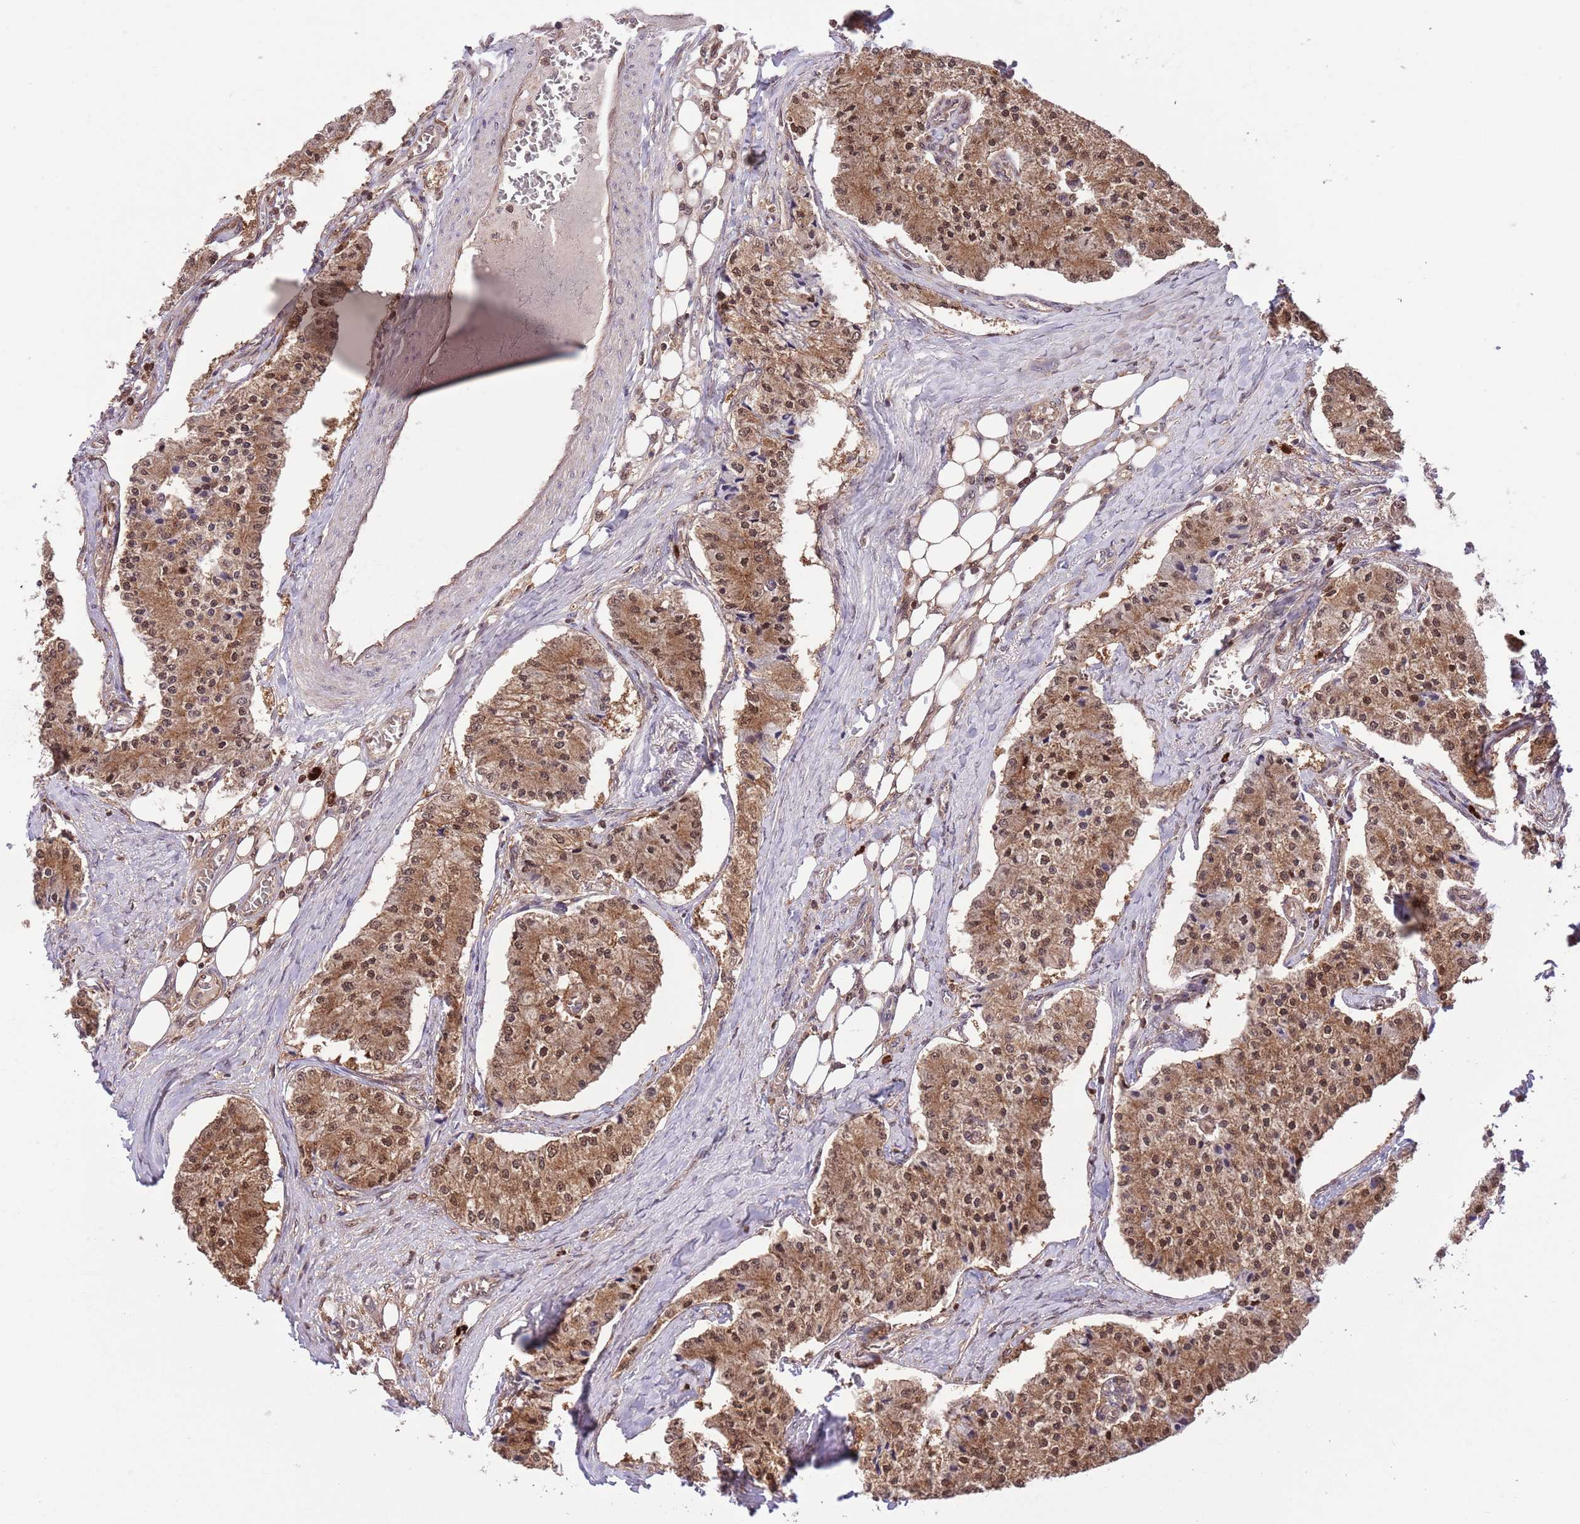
{"staining": {"intensity": "strong", "quantity": ">75%", "location": "cytoplasmic/membranous,nuclear"}, "tissue": "carcinoid", "cell_type": "Tumor cells", "image_type": "cancer", "snomed": [{"axis": "morphology", "description": "Carcinoid, malignant, NOS"}, {"axis": "topography", "description": "Colon"}], "caption": "IHC (DAB (3,3'-diaminobenzidine)) staining of carcinoid (malignant) exhibits strong cytoplasmic/membranous and nuclear protein expression in approximately >75% of tumor cells. (Stains: DAB (3,3'-diaminobenzidine) in brown, nuclei in blue, Microscopy: brightfield microscopy at high magnification).", "gene": "HDHD2", "patient": {"sex": "female", "age": 52}}